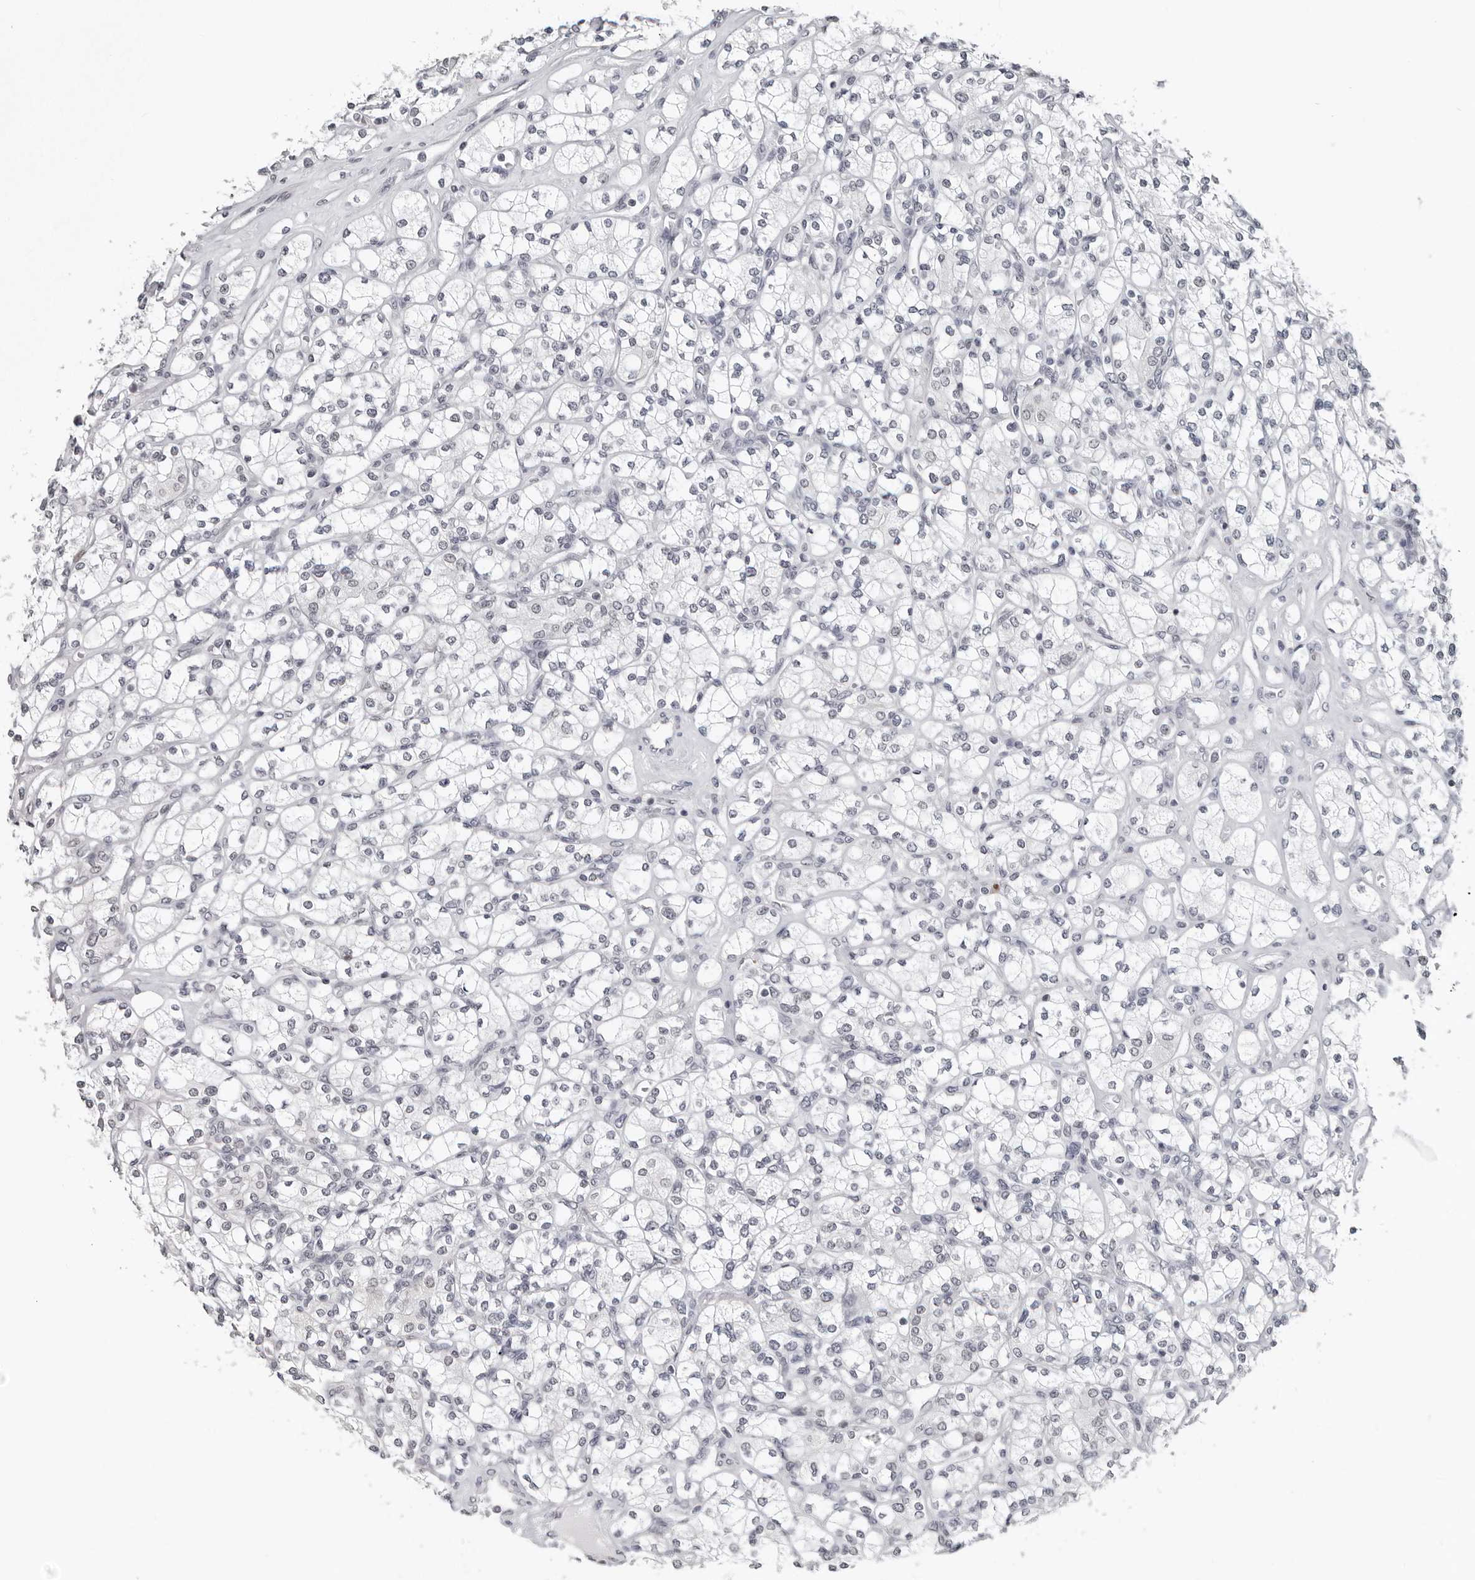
{"staining": {"intensity": "negative", "quantity": "none", "location": "none"}, "tissue": "renal cancer", "cell_type": "Tumor cells", "image_type": "cancer", "snomed": [{"axis": "morphology", "description": "Adenocarcinoma, NOS"}, {"axis": "topography", "description": "Kidney"}], "caption": "High power microscopy histopathology image of an immunohistochemistry photomicrograph of renal adenocarcinoma, revealing no significant positivity in tumor cells. (Stains: DAB immunohistochemistry (IHC) with hematoxylin counter stain, Microscopy: brightfield microscopy at high magnification).", "gene": "PPP1R42", "patient": {"sex": "male", "age": 77}}